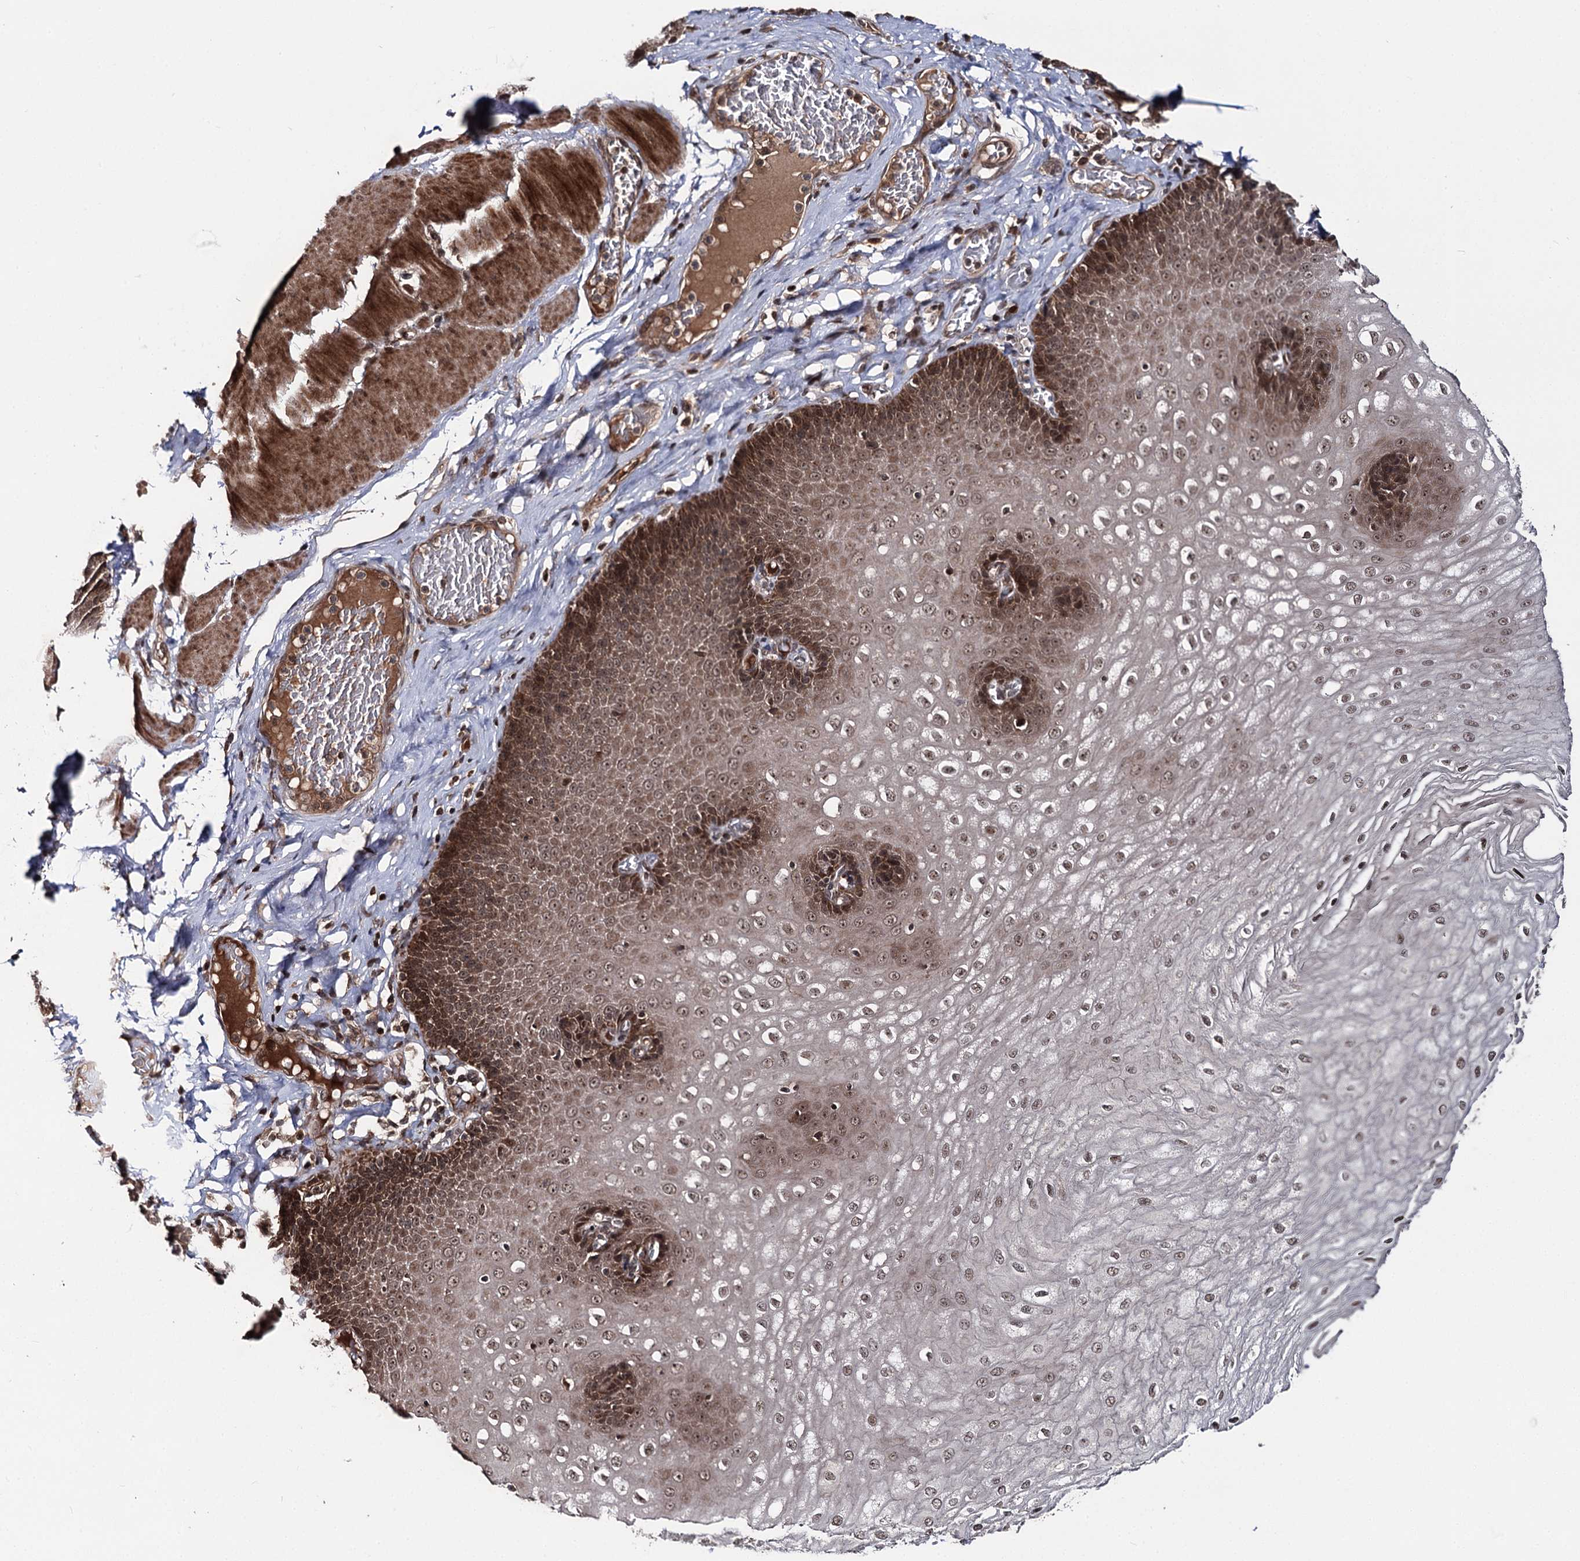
{"staining": {"intensity": "strong", "quantity": "25%-75%", "location": "cytoplasmic/membranous,nuclear"}, "tissue": "esophagus", "cell_type": "Squamous epithelial cells", "image_type": "normal", "snomed": [{"axis": "morphology", "description": "Normal tissue, NOS"}, {"axis": "topography", "description": "Esophagus"}], "caption": "Immunohistochemical staining of unremarkable esophagus demonstrates strong cytoplasmic/membranous,nuclear protein staining in about 25%-75% of squamous epithelial cells.", "gene": "FAM53B", "patient": {"sex": "male", "age": 60}}